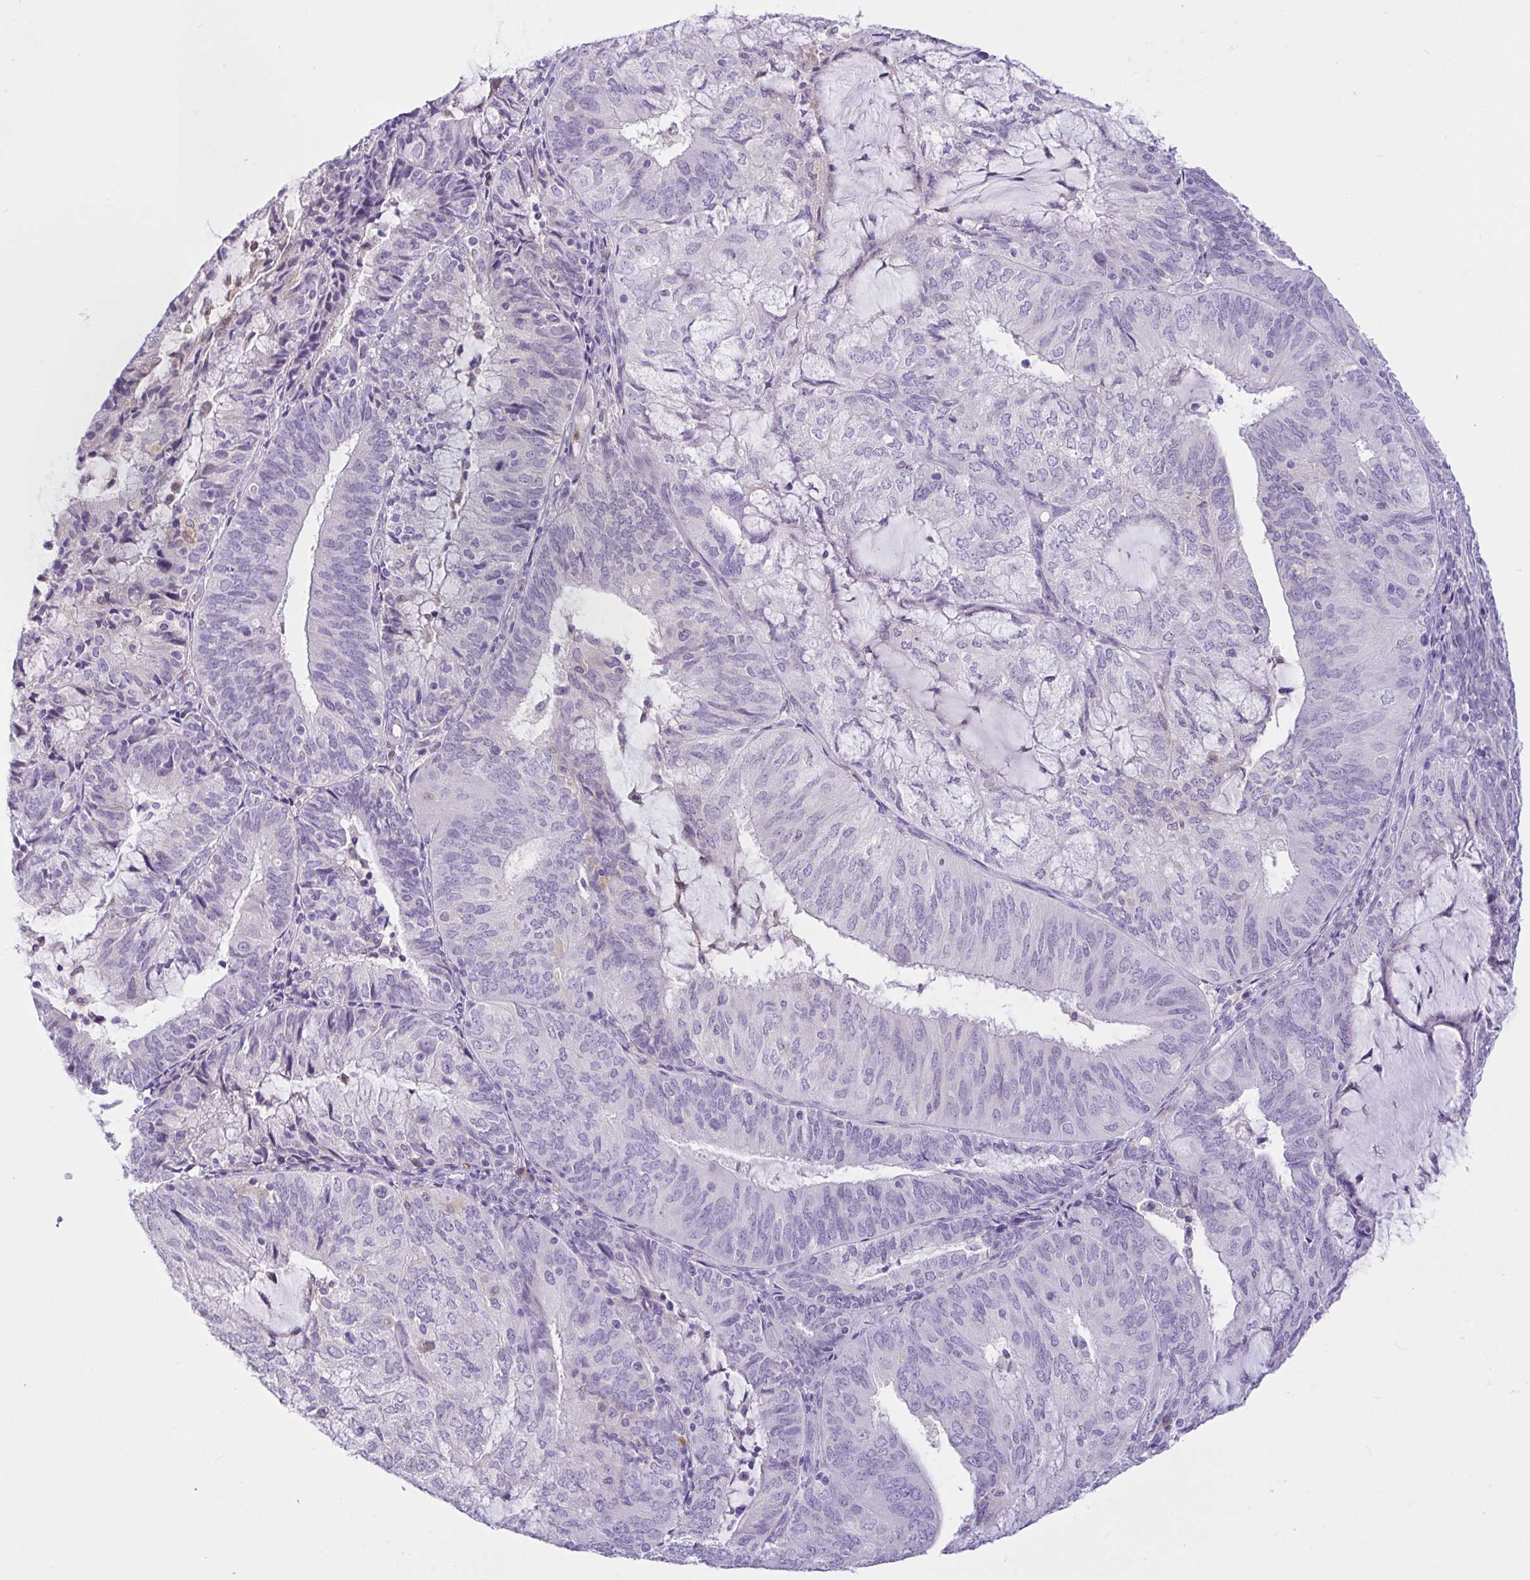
{"staining": {"intensity": "negative", "quantity": "none", "location": "none"}, "tissue": "endometrial cancer", "cell_type": "Tumor cells", "image_type": "cancer", "snomed": [{"axis": "morphology", "description": "Adenocarcinoma, NOS"}, {"axis": "topography", "description": "Endometrium"}], "caption": "An image of human adenocarcinoma (endometrial) is negative for staining in tumor cells.", "gene": "NCF1", "patient": {"sex": "female", "age": 81}}